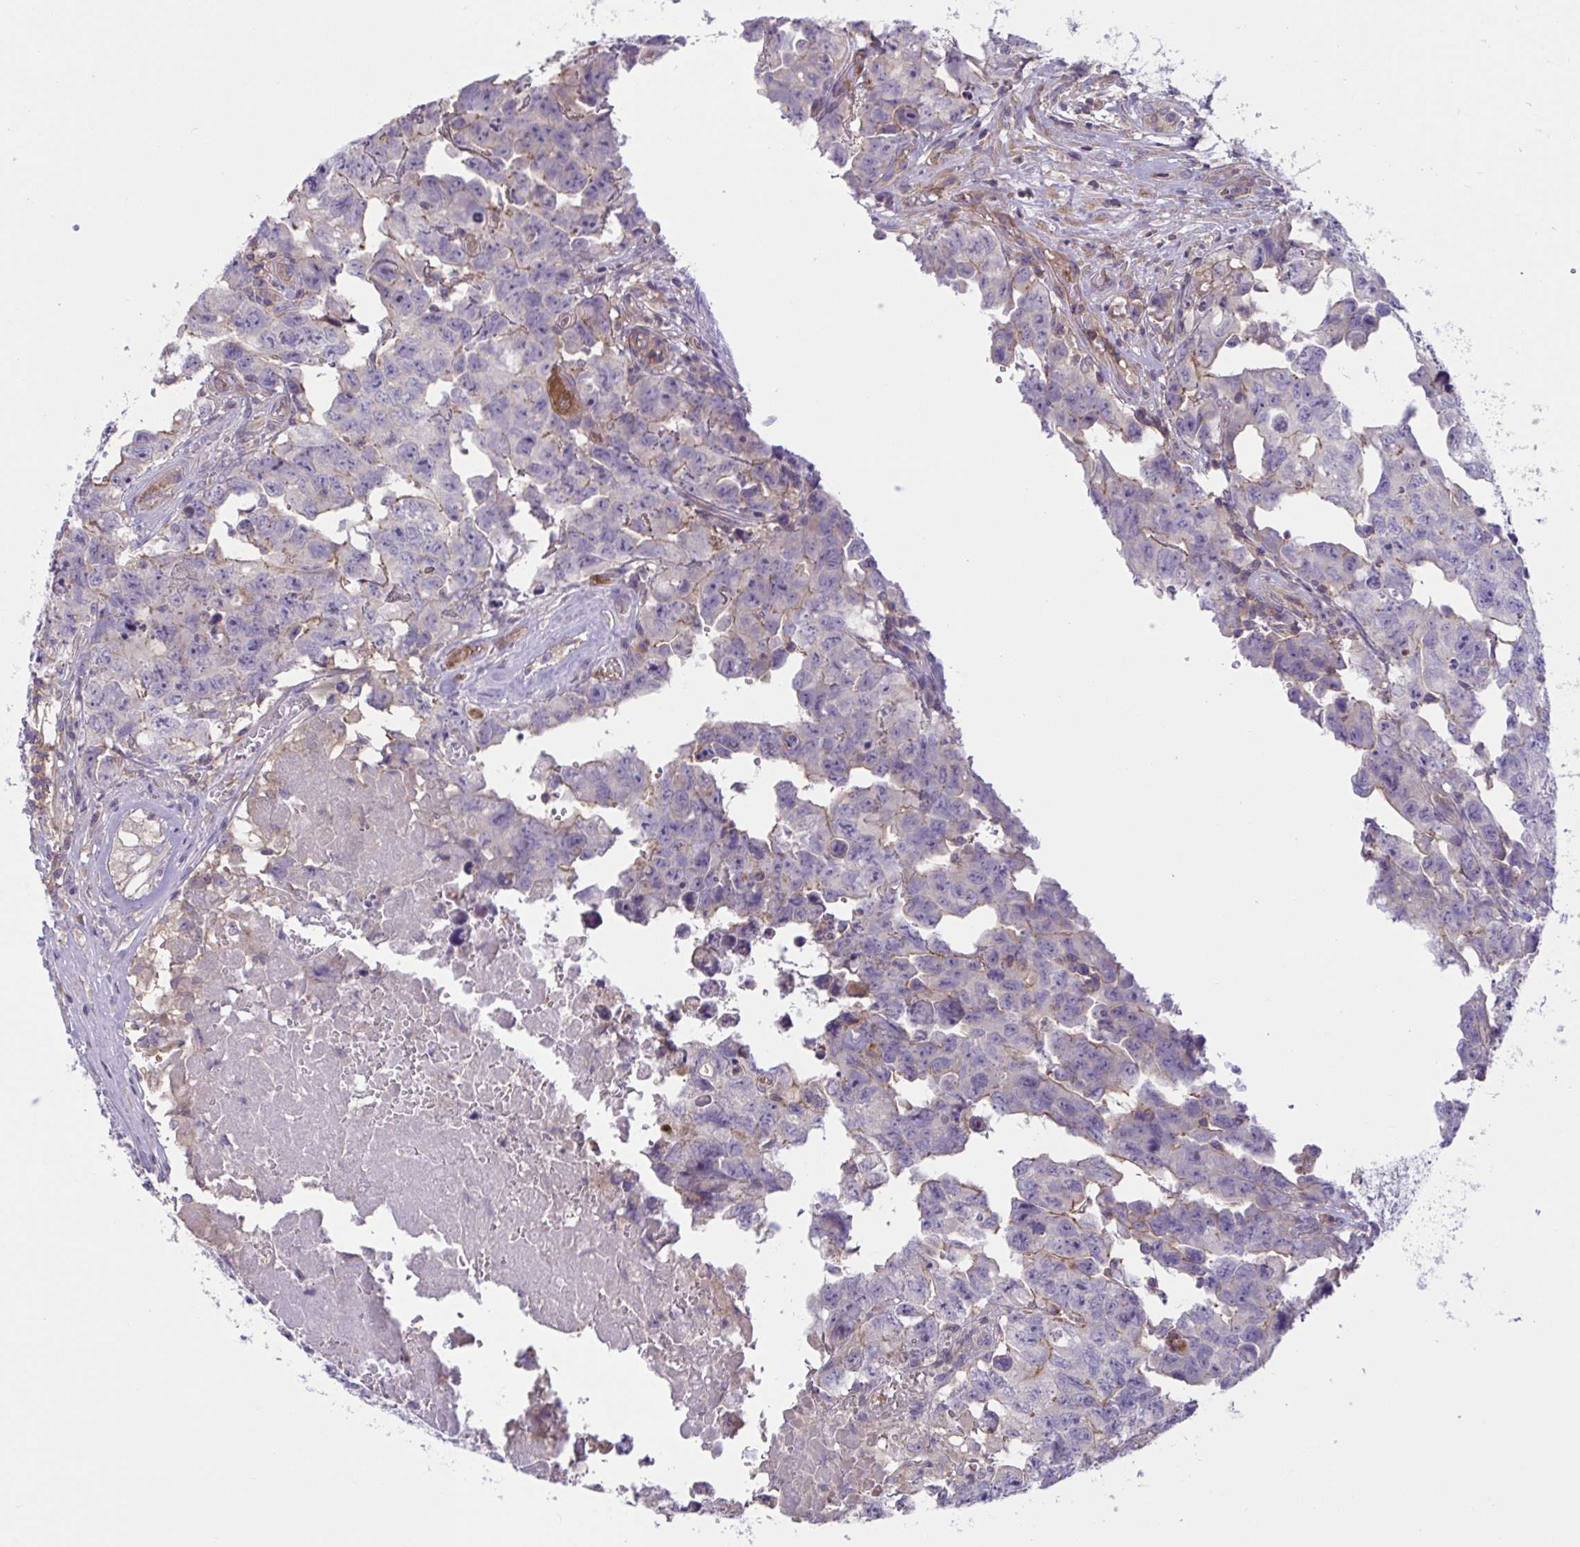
{"staining": {"intensity": "negative", "quantity": "none", "location": "none"}, "tissue": "testis cancer", "cell_type": "Tumor cells", "image_type": "cancer", "snomed": [{"axis": "morphology", "description": "Carcinoma, Embryonal, NOS"}, {"axis": "topography", "description": "Testis"}], "caption": "The immunohistochemistry histopathology image has no significant staining in tumor cells of testis cancer tissue.", "gene": "WNT9B", "patient": {"sex": "male", "age": 22}}